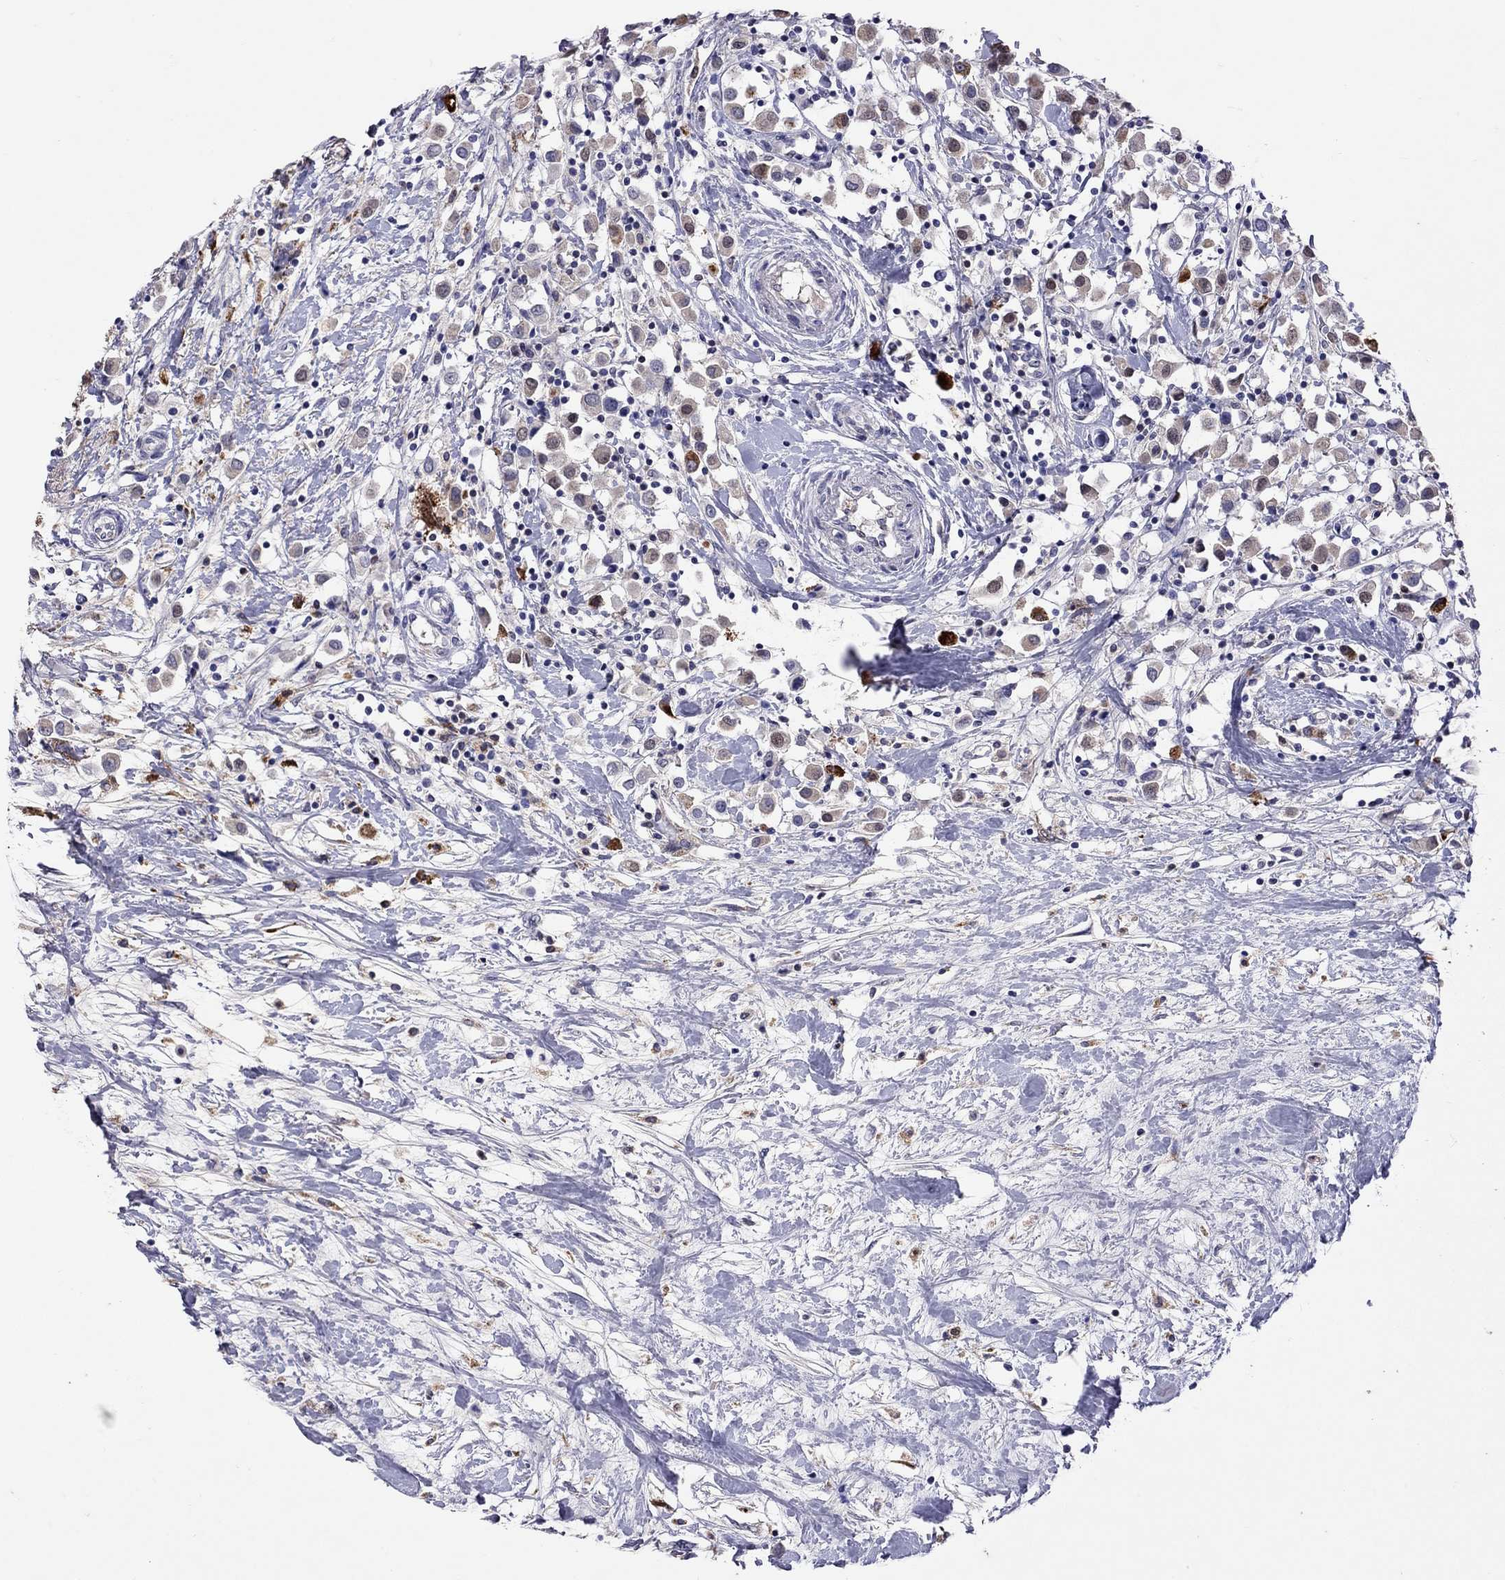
{"staining": {"intensity": "negative", "quantity": "none", "location": "none"}, "tissue": "breast cancer", "cell_type": "Tumor cells", "image_type": "cancer", "snomed": [{"axis": "morphology", "description": "Duct carcinoma"}, {"axis": "topography", "description": "Breast"}], "caption": "A photomicrograph of breast infiltrating ductal carcinoma stained for a protein displays no brown staining in tumor cells.", "gene": "SERPINA3", "patient": {"sex": "female", "age": 61}}